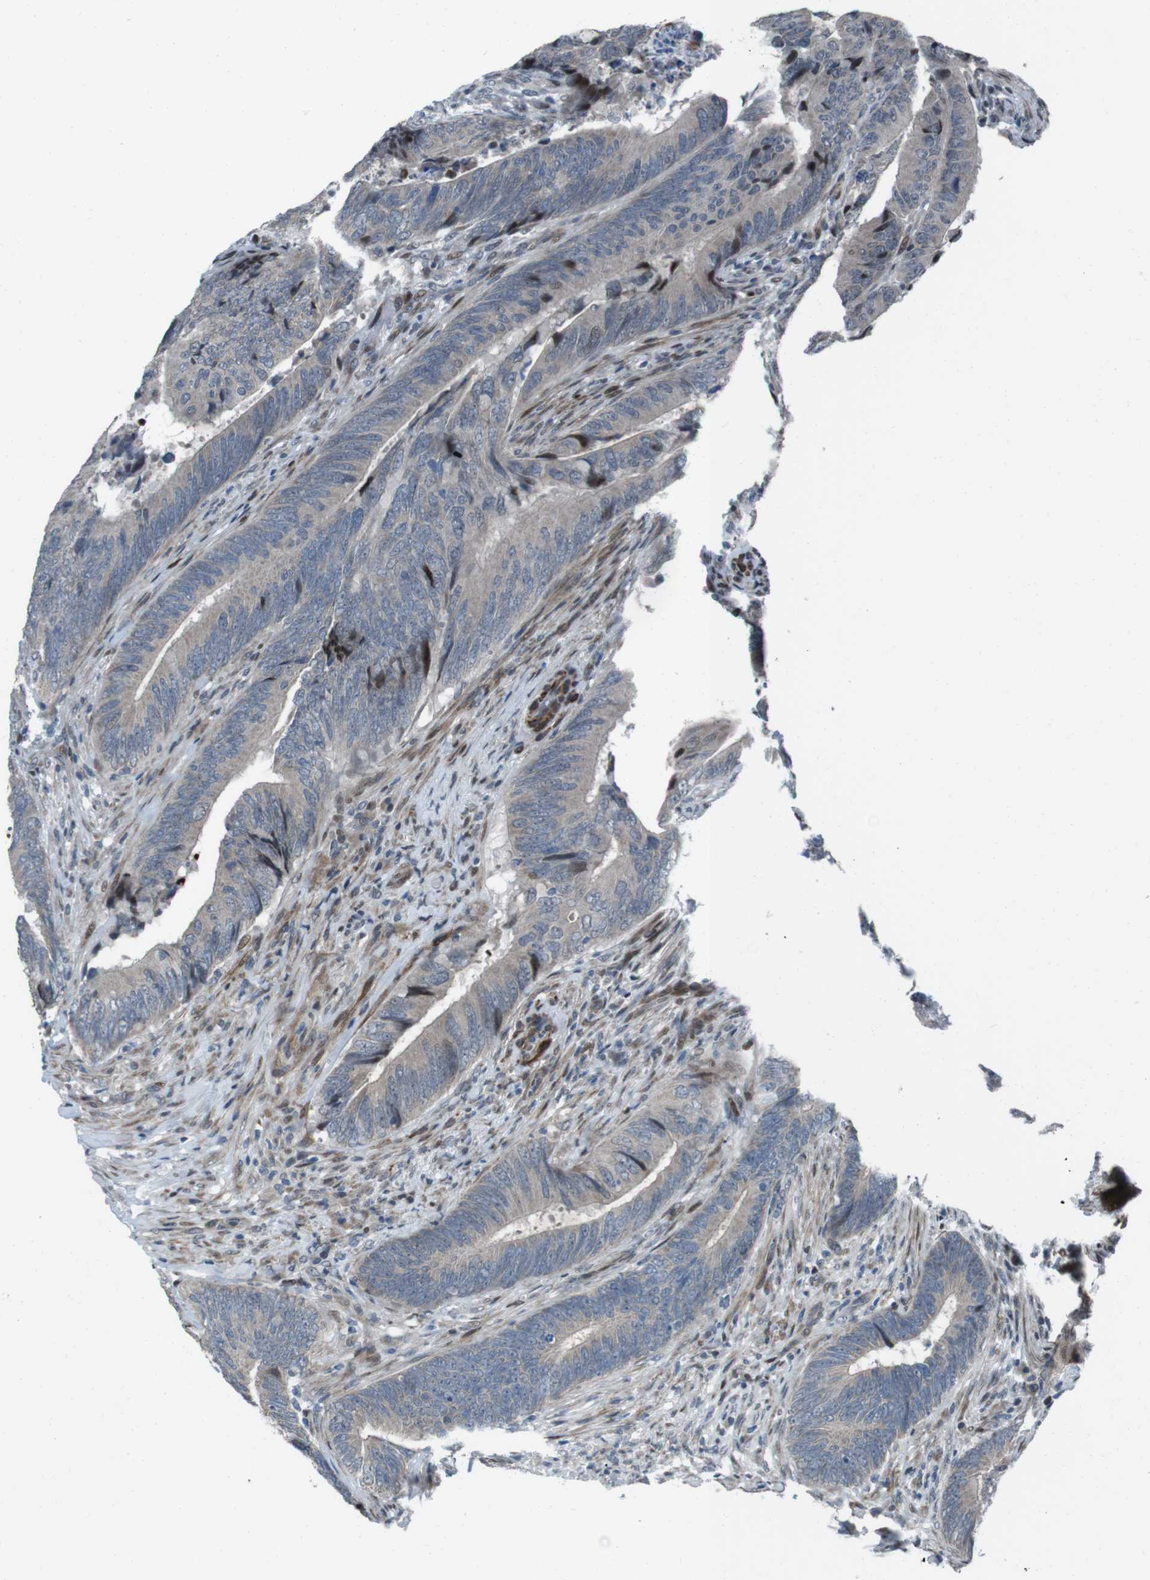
{"staining": {"intensity": "negative", "quantity": "none", "location": "none"}, "tissue": "colorectal cancer", "cell_type": "Tumor cells", "image_type": "cancer", "snomed": [{"axis": "morphology", "description": "Normal tissue, NOS"}, {"axis": "morphology", "description": "Adenocarcinoma, NOS"}, {"axis": "topography", "description": "Colon"}], "caption": "DAB (3,3'-diaminobenzidine) immunohistochemical staining of human colorectal adenocarcinoma shows no significant expression in tumor cells.", "gene": "PBRM1", "patient": {"sex": "male", "age": 56}}